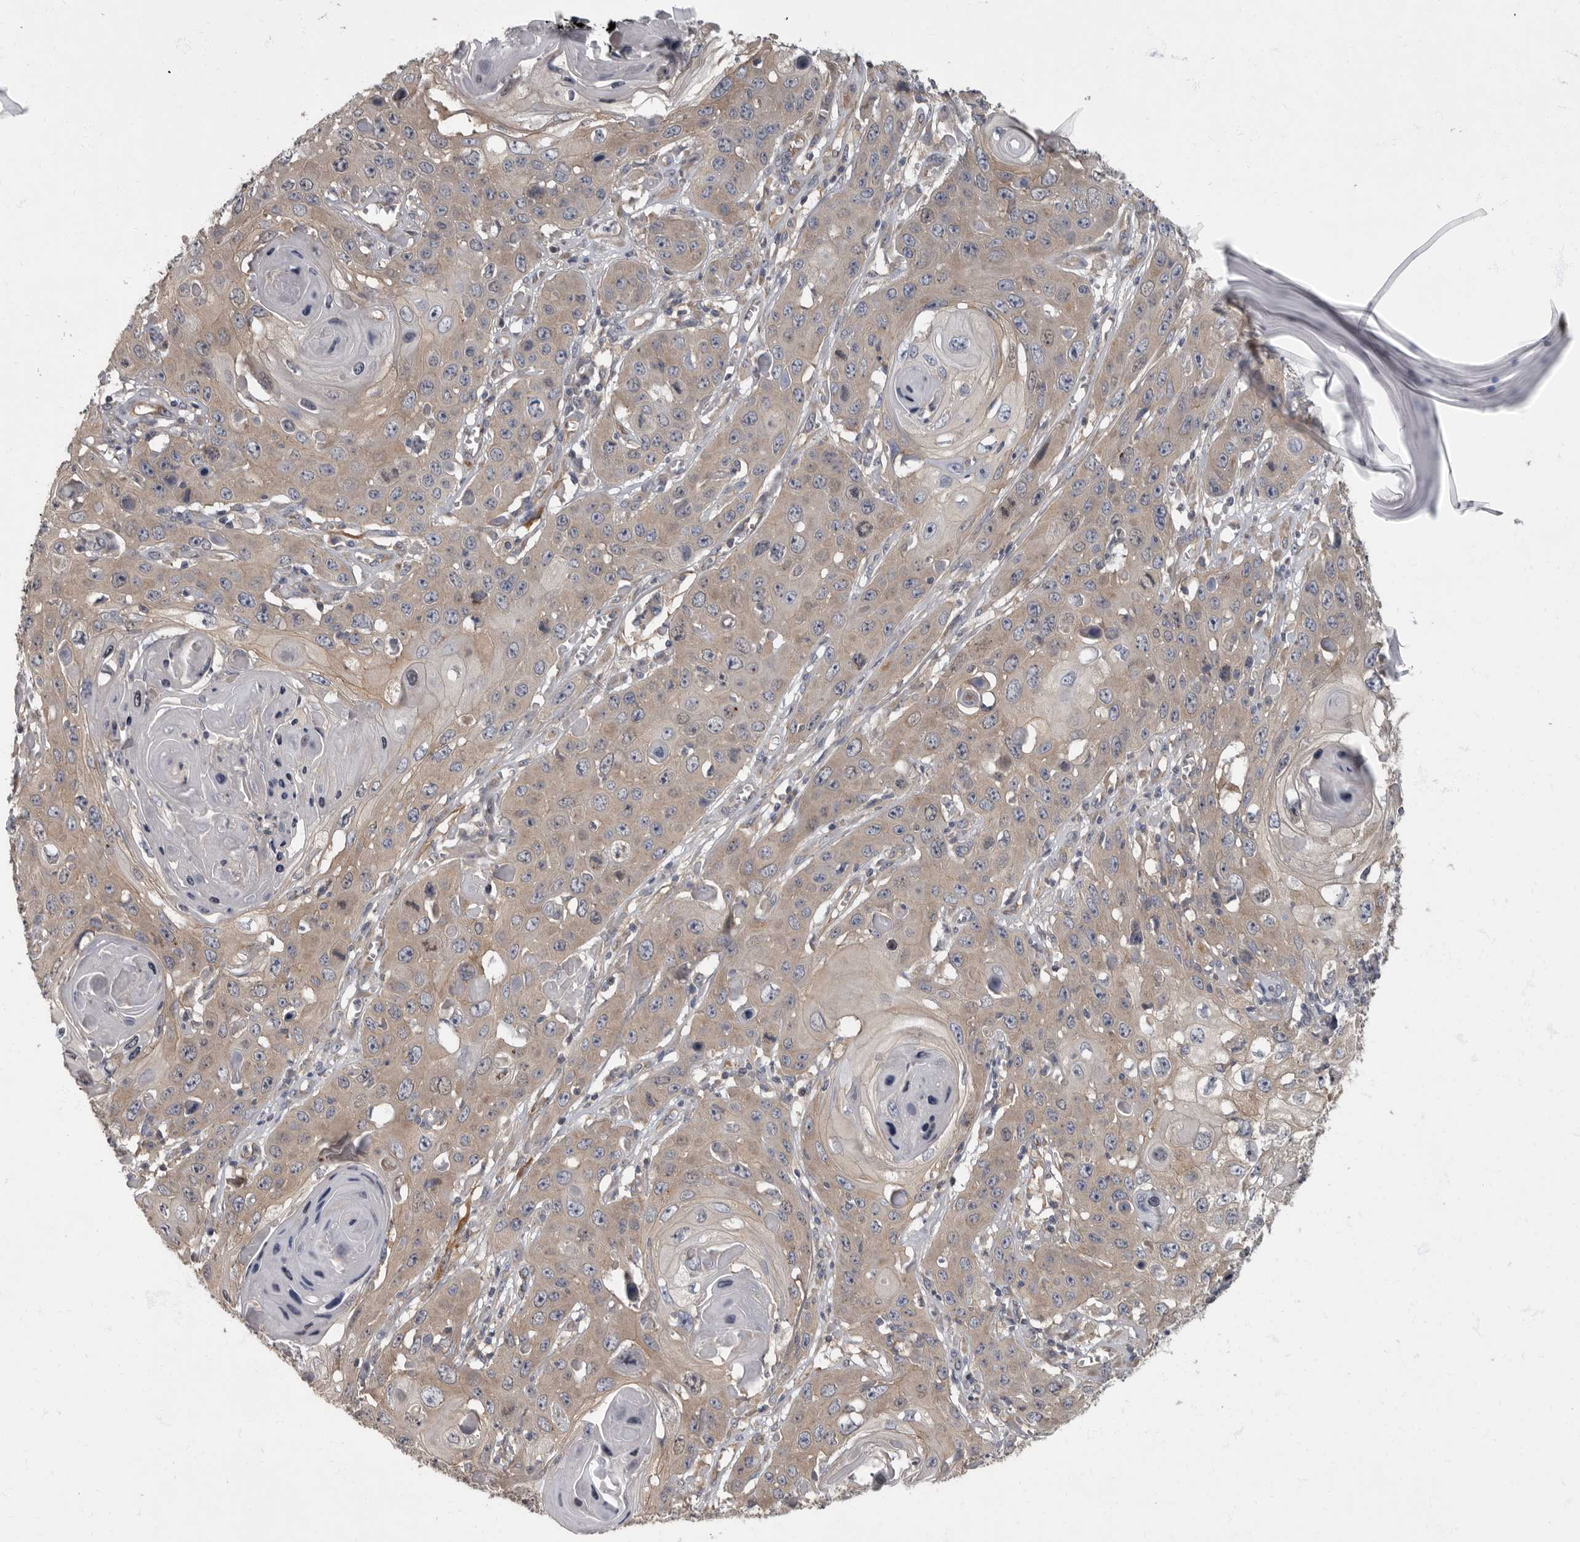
{"staining": {"intensity": "weak", "quantity": "<25%", "location": "cytoplasmic/membranous"}, "tissue": "skin cancer", "cell_type": "Tumor cells", "image_type": "cancer", "snomed": [{"axis": "morphology", "description": "Squamous cell carcinoma, NOS"}, {"axis": "topography", "description": "Skin"}], "caption": "A histopathology image of squamous cell carcinoma (skin) stained for a protein displays no brown staining in tumor cells. (IHC, brightfield microscopy, high magnification).", "gene": "PDK1", "patient": {"sex": "male", "age": 55}}